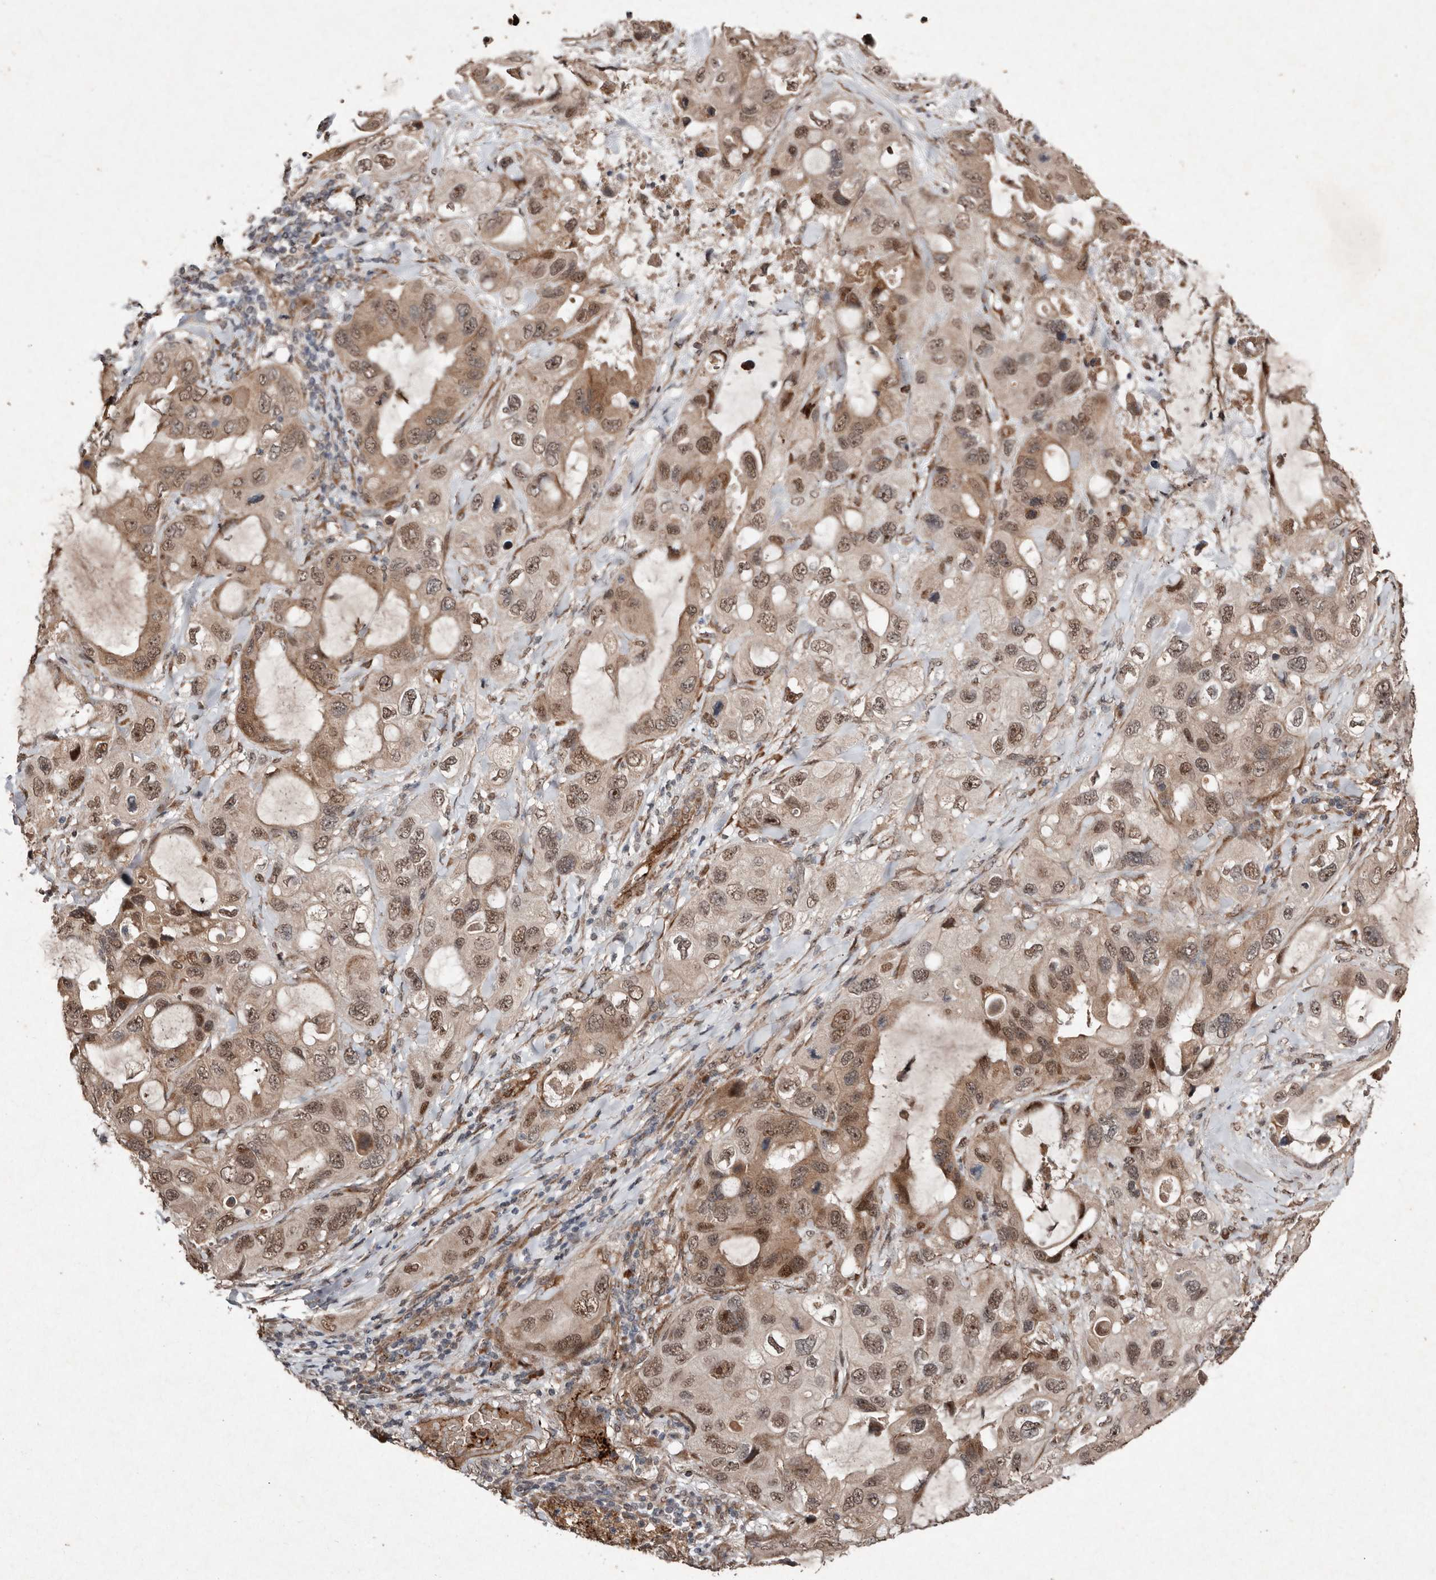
{"staining": {"intensity": "moderate", "quantity": ">75%", "location": "cytoplasmic/membranous,nuclear"}, "tissue": "lung cancer", "cell_type": "Tumor cells", "image_type": "cancer", "snomed": [{"axis": "morphology", "description": "Squamous cell carcinoma, NOS"}, {"axis": "topography", "description": "Lung"}], "caption": "Immunohistochemical staining of human lung cancer (squamous cell carcinoma) exhibits medium levels of moderate cytoplasmic/membranous and nuclear expression in approximately >75% of tumor cells. (IHC, brightfield microscopy, high magnification).", "gene": "DIP2C", "patient": {"sex": "female", "age": 73}}